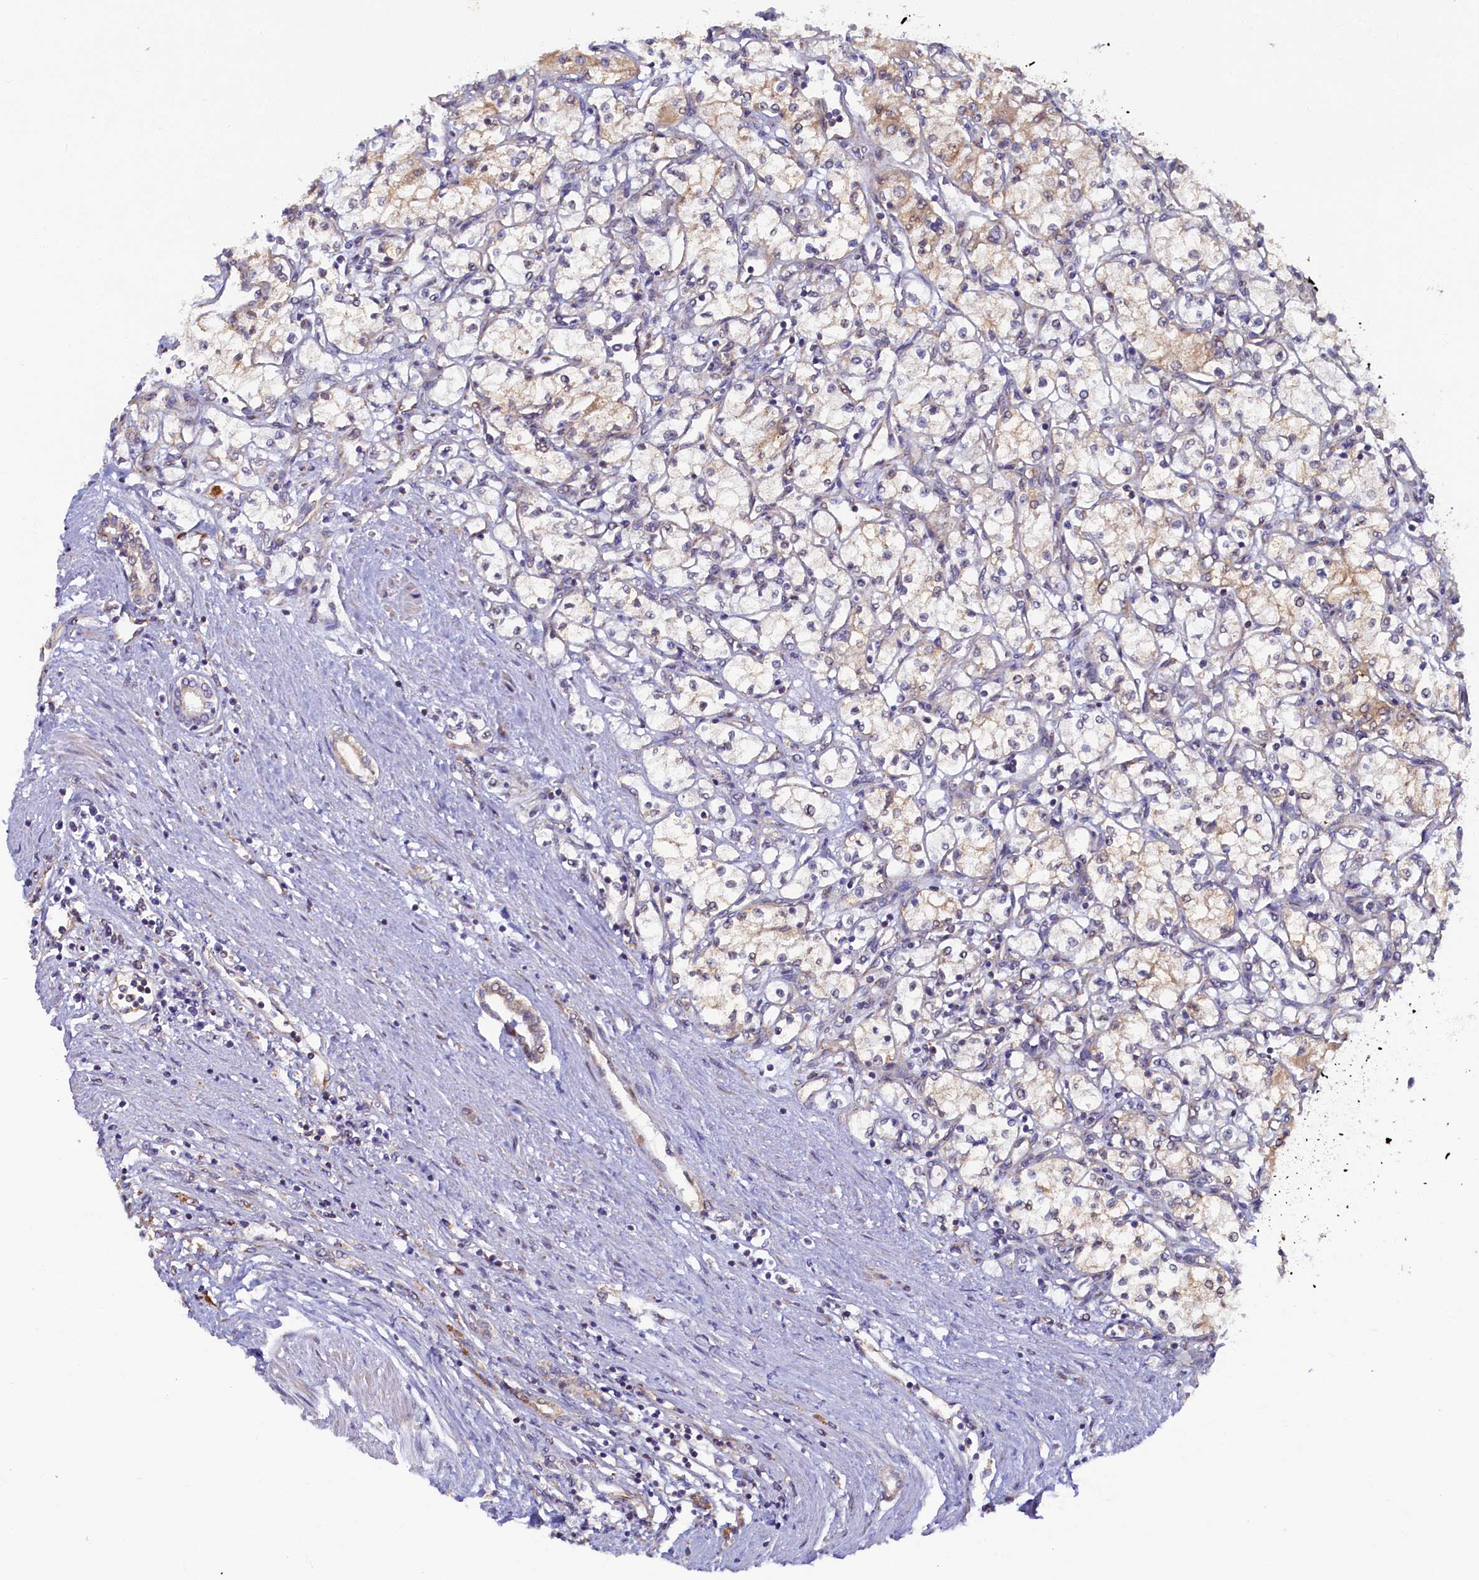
{"staining": {"intensity": "weak", "quantity": "<25%", "location": "cytoplasmic/membranous"}, "tissue": "renal cancer", "cell_type": "Tumor cells", "image_type": "cancer", "snomed": [{"axis": "morphology", "description": "Adenocarcinoma, NOS"}, {"axis": "topography", "description": "Kidney"}], "caption": "Immunohistochemistry image of neoplastic tissue: renal cancer stained with DAB reveals no significant protein staining in tumor cells.", "gene": "STX12", "patient": {"sex": "male", "age": 59}}